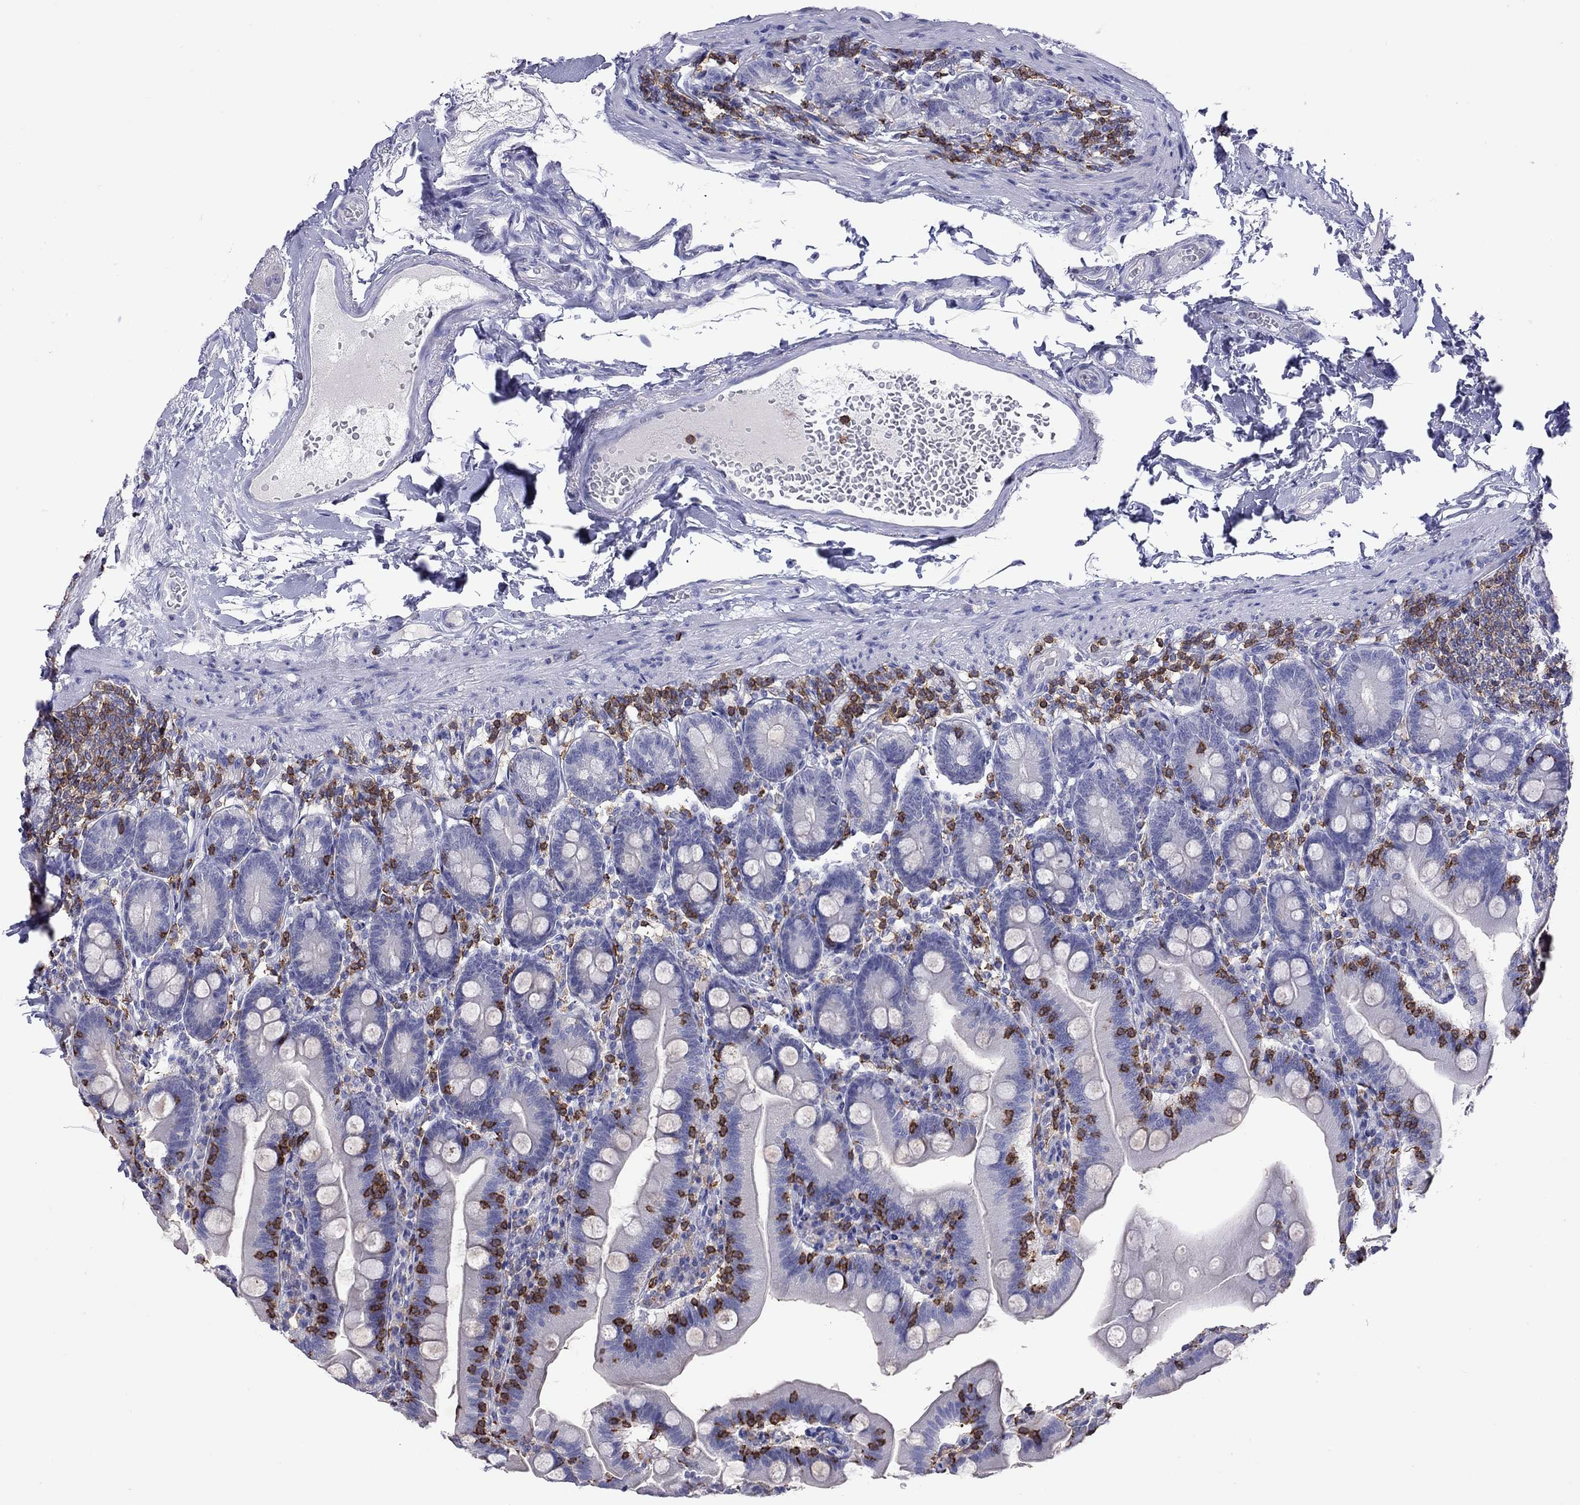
{"staining": {"intensity": "negative", "quantity": "none", "location": "none"}, "tissue": "duodenum", "cell_type": "Glandular cells", "image_type": "normal", "snomed": [{"axis": "morphology", "description": "Normal tissue, NOS"}, {"axis": "topography", "description": "Duodenum"}], "caption": "There is no significant expression in glandular cells of duodenum. (DAB (3,3'-diaminobenzidine) immunohistochemistry with hematoxylin counter stain).", "gene": "ENSG00000288637", "patient": {"sex": "female", "age": 67}}